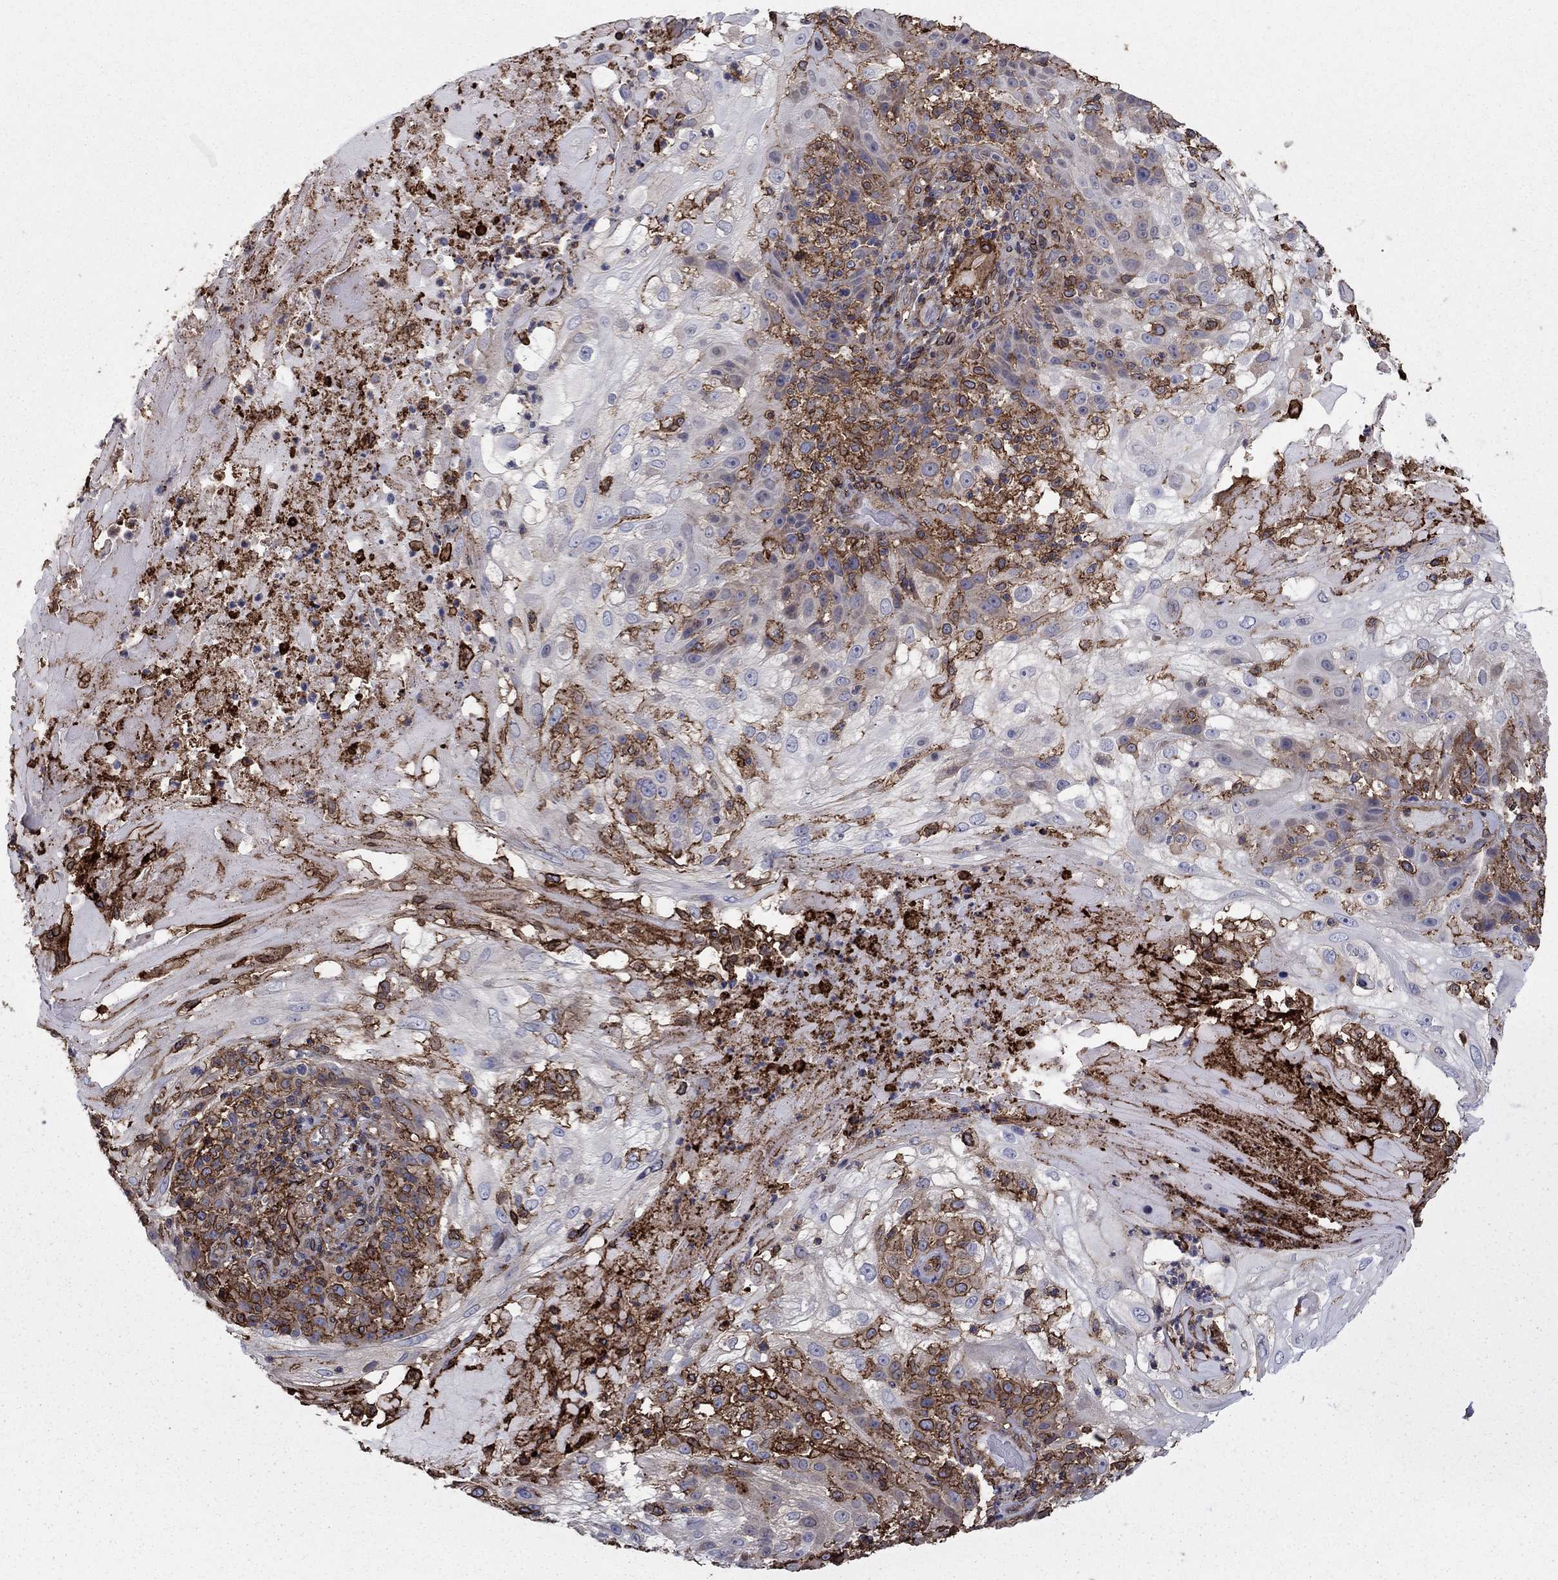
{"staining": {"intensity": "moderate", "quantity": "<25%", "location": "cytoplasmic/membranous"}, "tissue": "skin cancer", "cell_type": "Tumor cells", "image_type": "cancer", "snomed": [{"axis": "morphology", "description": "Normal tissue, NOS"}, {"axis": "morphology", "description": "Squamous cell carcinoma, NOS"}, {"axis": "topography", "description": "Skin"}], "caption": "Immunohistochemical staining of skin cancer displays low levels of moderate cytoplasmic/membranous protein staining in approximately <25% of tumor cells.", "gene": "PLAU", "patient": {"sex": "female", "age": 83}}